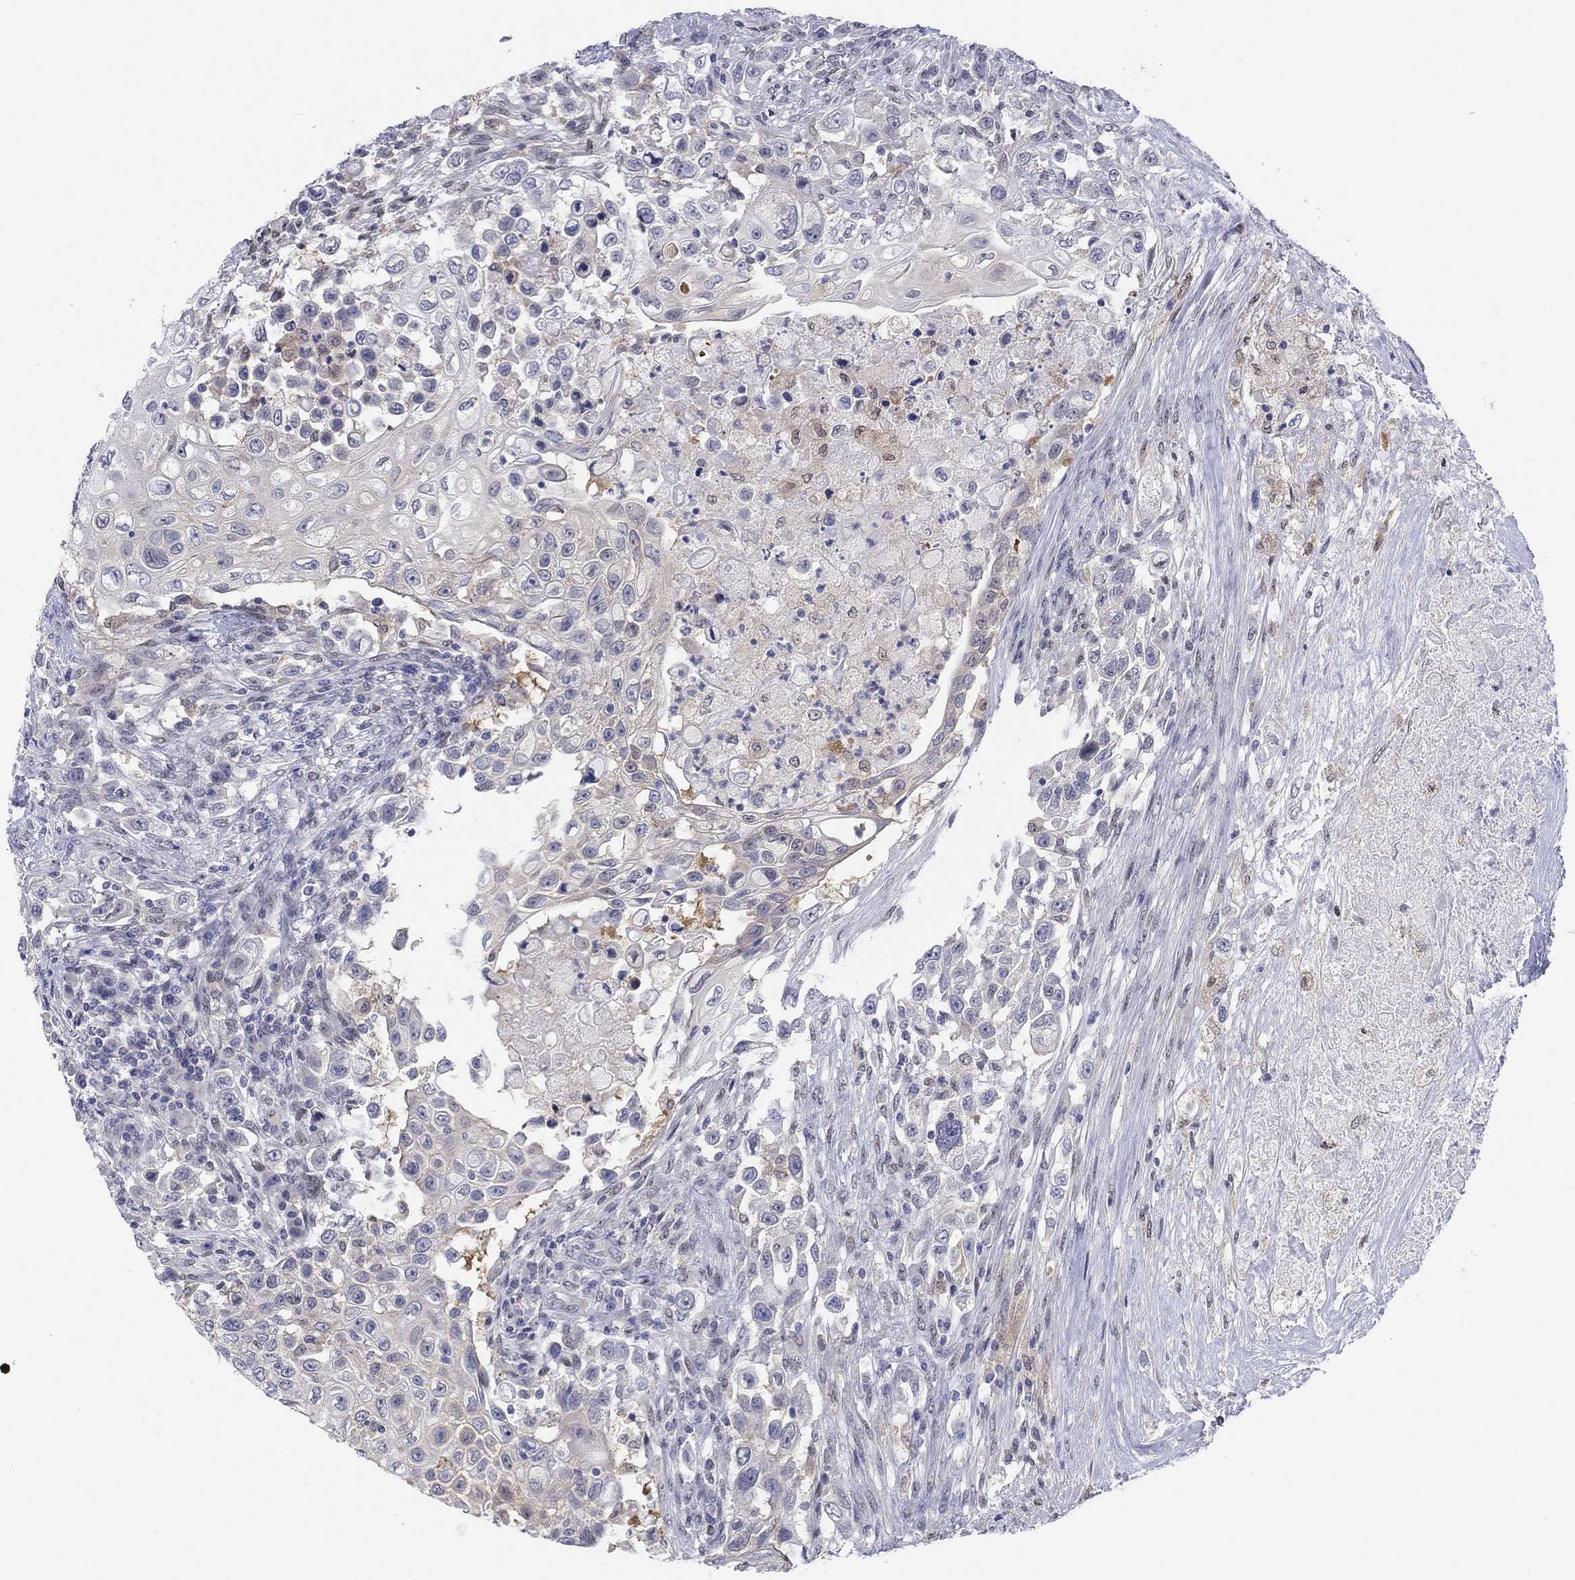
{"staining": {"intensity": "negative", "quantity": "none", "location": "none"}, "tissue": "urothelial cancer", "cell_type": "Tumor cells", "image_type": "cancer", "snomed": [{"axis": "morphology", "description": "Urothelial carcinoma, High grade"}, {"axis": "topography", "description": "Urinary bladder"}], "caption": "Immunohistochemistry image of human urothelial carcinoma (high-grade) stained for a protein (brown), which exhibits no positivity in tumor cells. (DAB immunohistochemistry visualized using brightfield microscopy, high magnification).", "gene": "EGFLAM", "patient": {"sex": "female", "age": 56}}